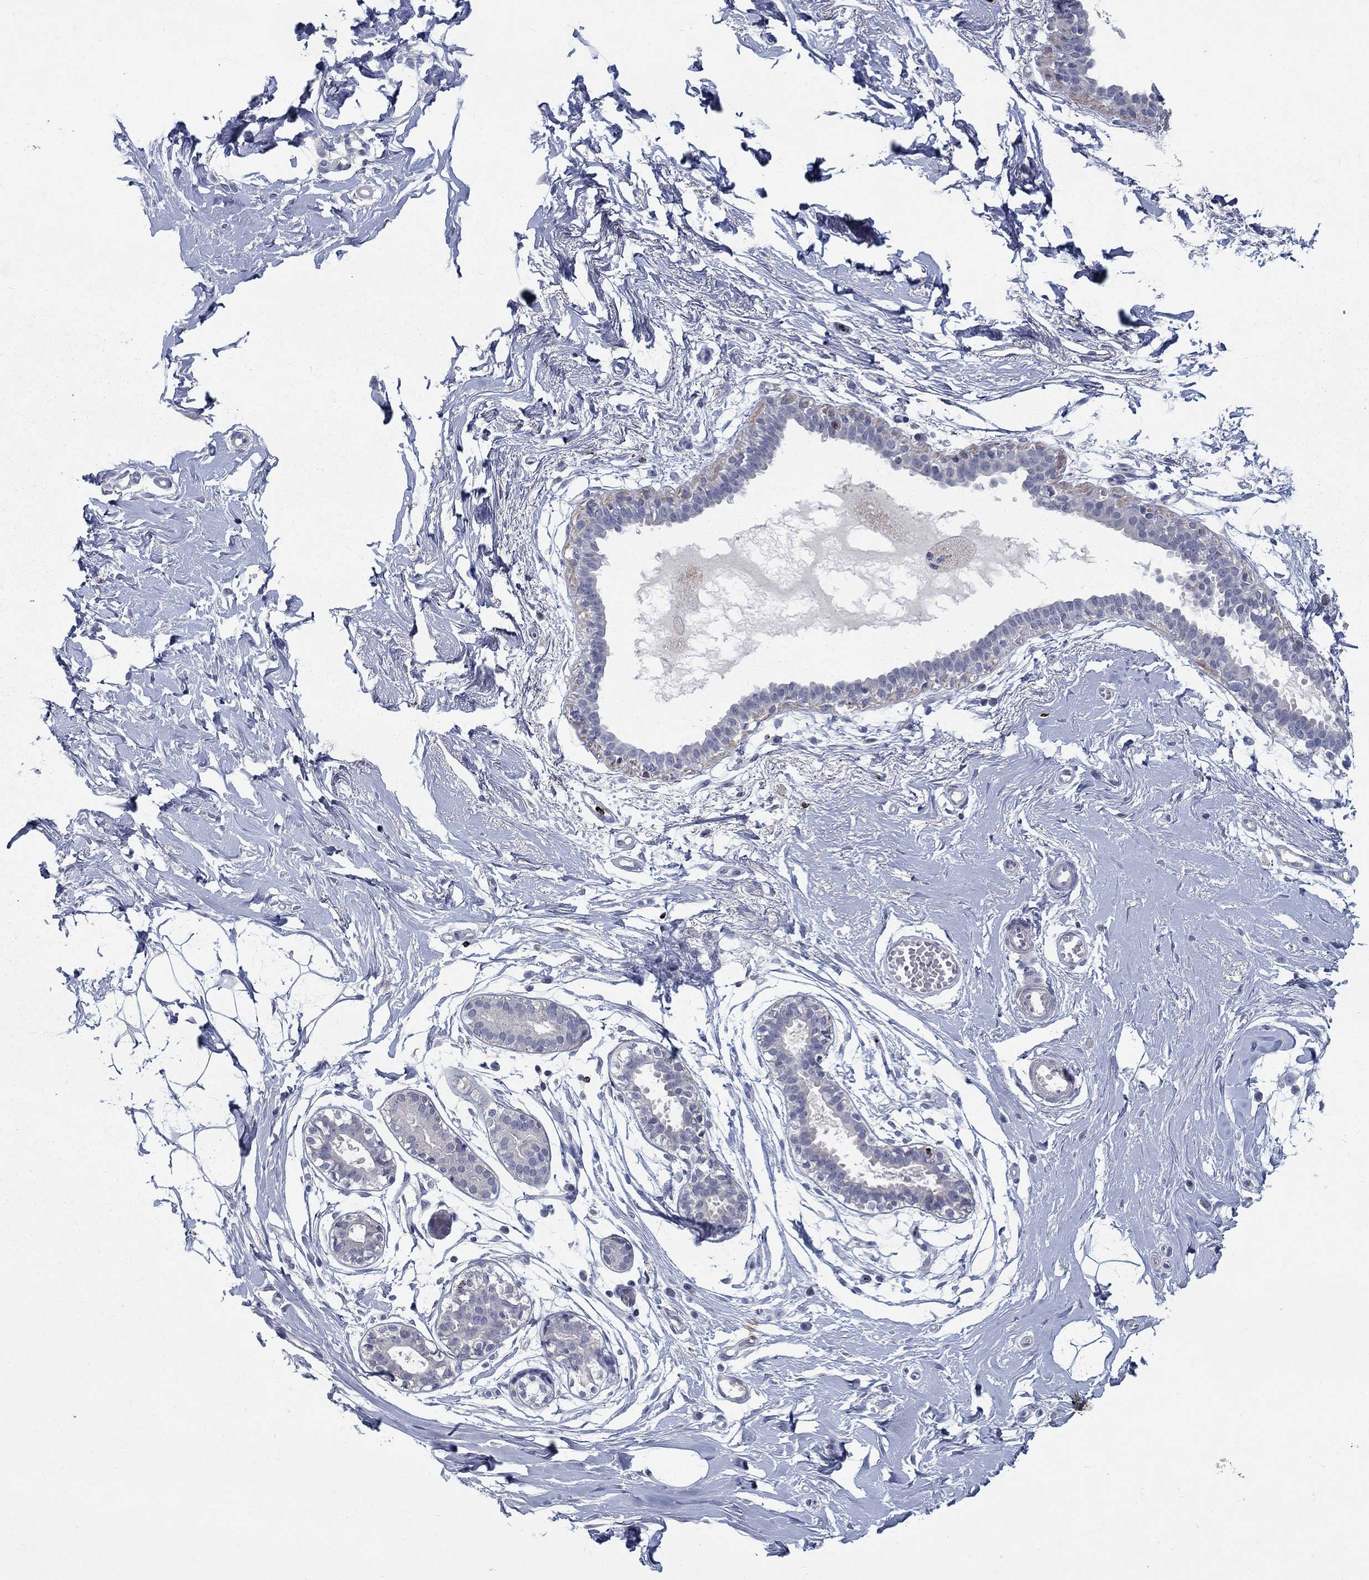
{"staining": {"intensity": "negative", "quantity": "none", "location": "none"}, "tissue": "breast", "cell_type": "Adipocytes", "image_type": "normal", "snomed": [{"axis": "morphology", "description": "Normal tissue, NOS"}, {"axis": "topography", "description": "Breast"}], "caption": "DAB immunohistochemical staining of normal breast reveals no significant staining in adipocytes.", "gene": "GZMA", "patient": {"sex": "female", "age": 49}}